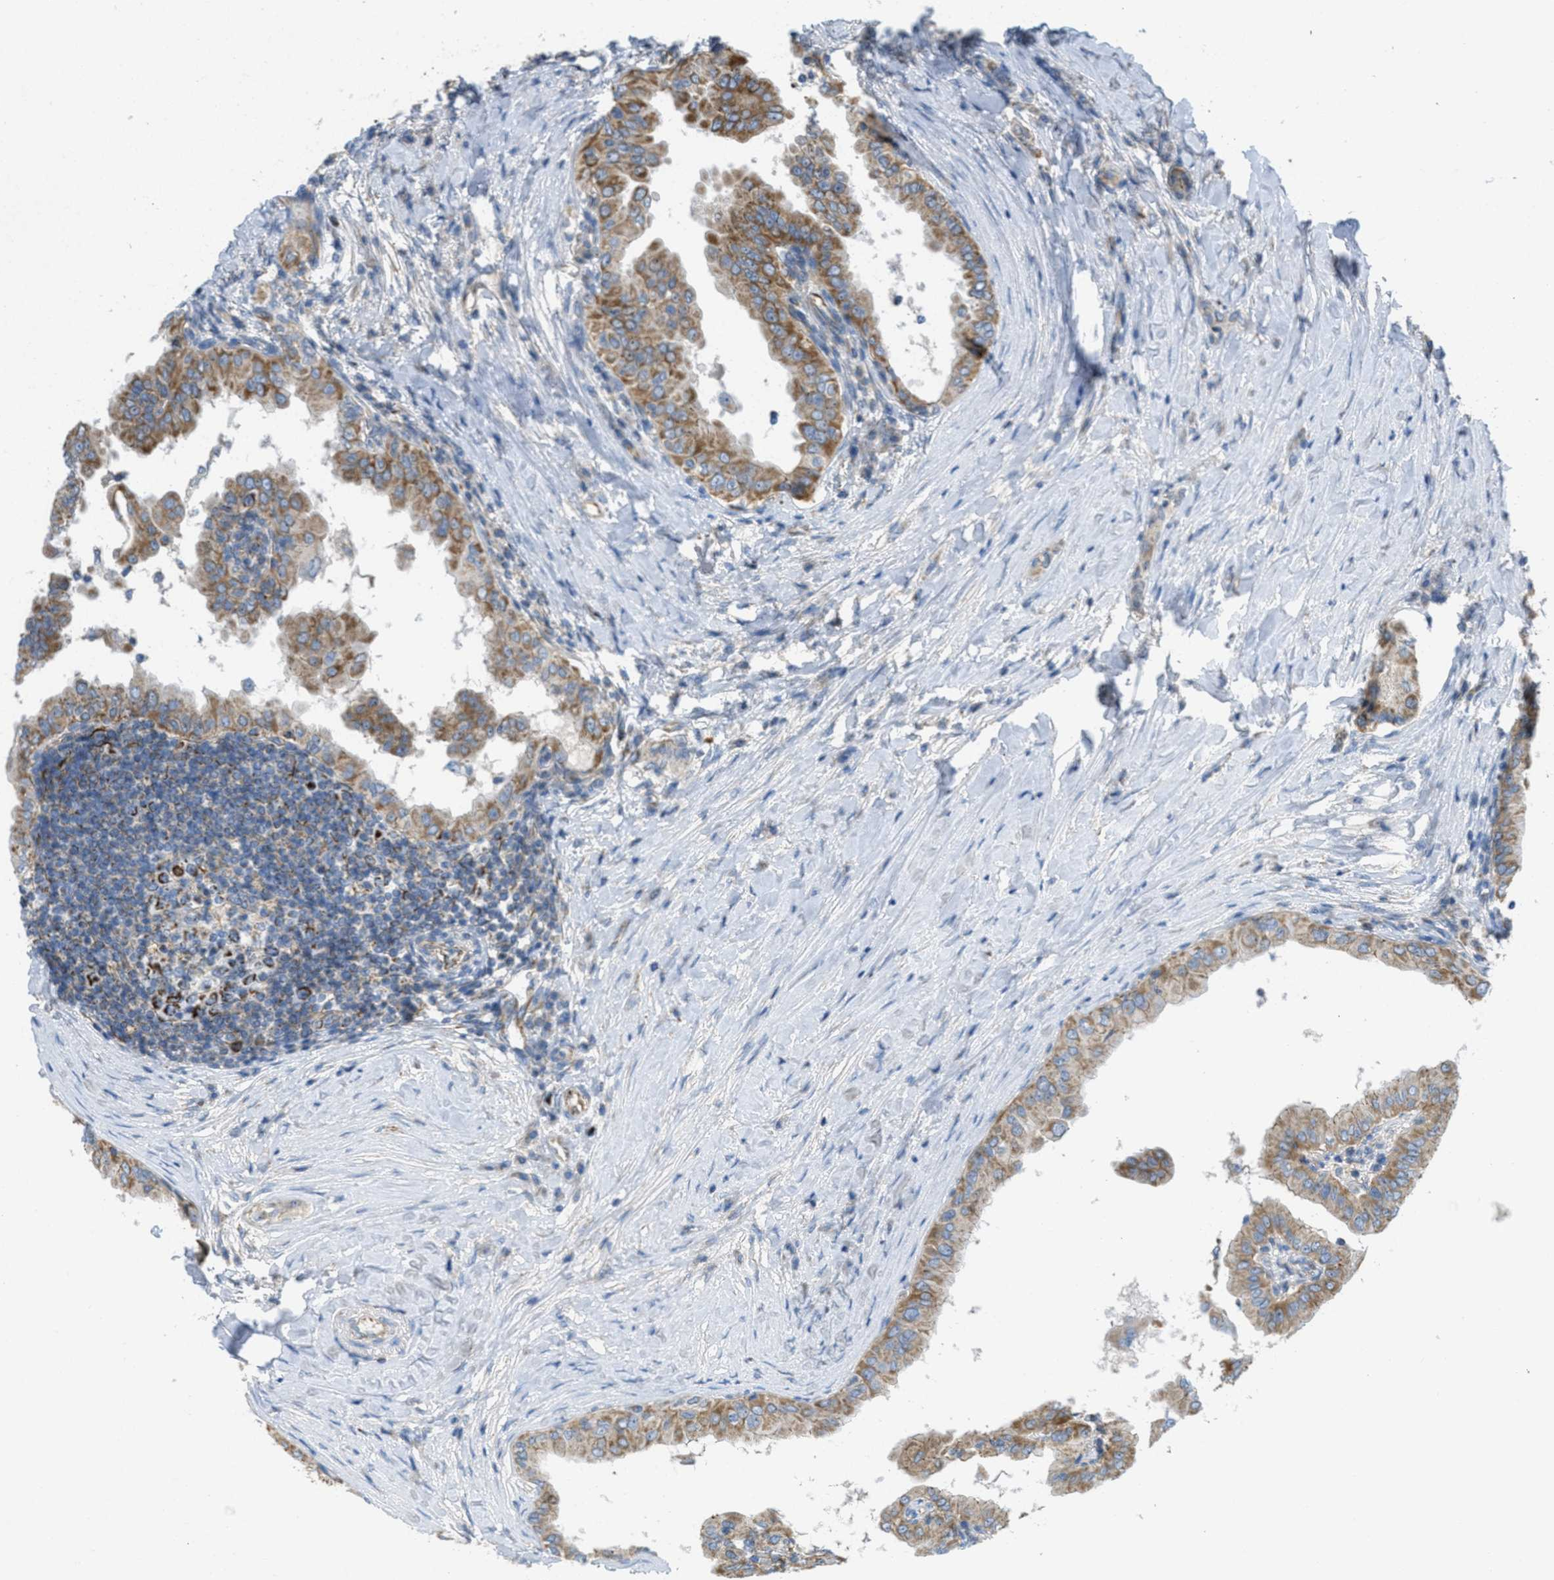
{"staining": {"intensity": "moderate", "quantity": ">75%", "location": "cytoplasmic/membranous"}, "tissue": "thyroid cancer", "cell_type": "Tumor cells", "image_type": "cancer", "snomed": [{"axis": "morphology", "description": "Papillary adenocarcinoma, NOS"}, {"axis": "topography", "description": "Thyroid gland"}], "caption": "Moderate cytoplasmic/membranous staining is appreciated in approximately >75% of tumor cells in thyroid papillary adenocarcinoma. (Stains: DAB in brown, nuclei in blue, Microscopy: brightfield microscopy at high magnification).", "gene": "BTN3A1", "patient": {"sex": "male", "age": 33}}